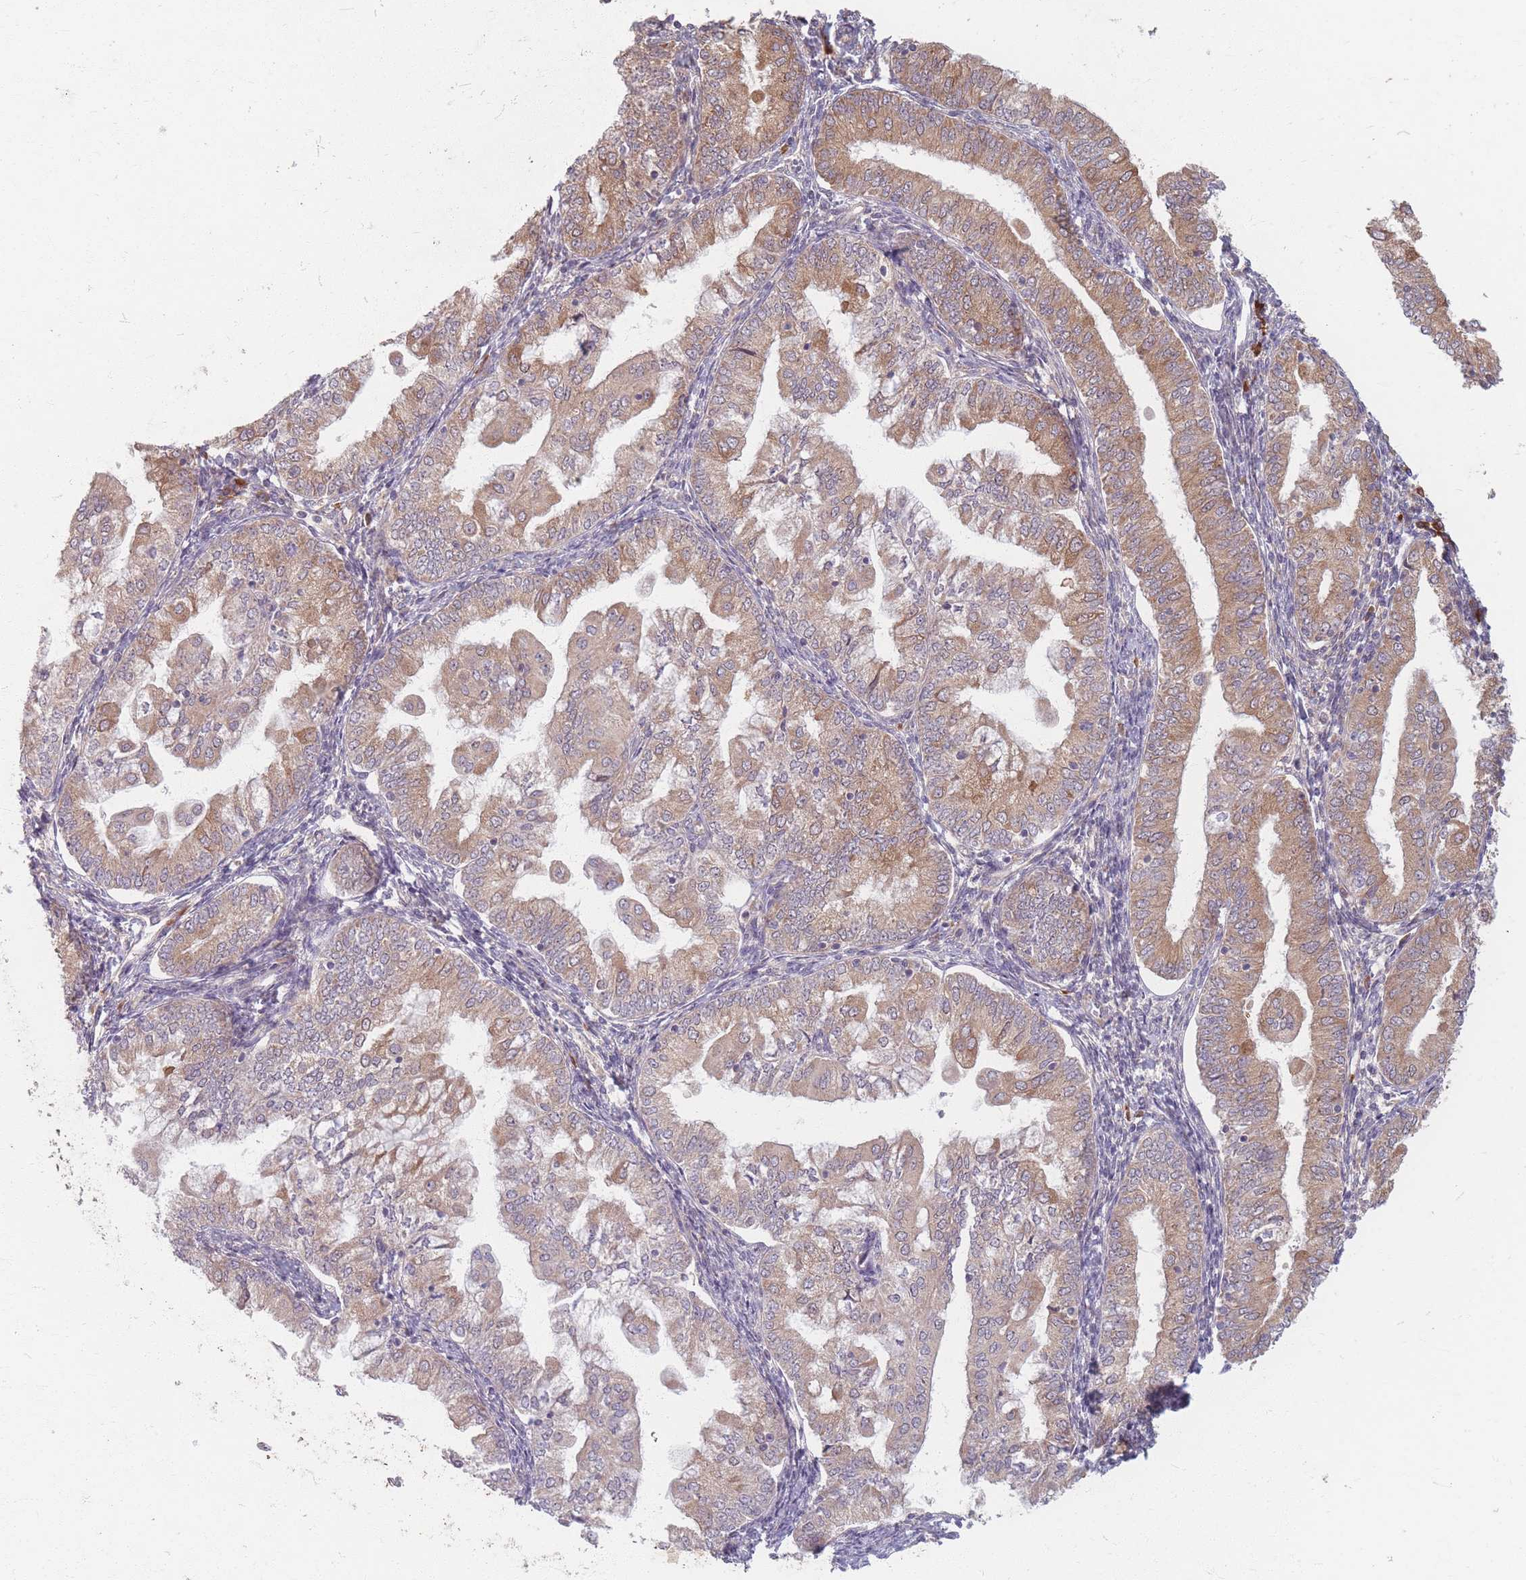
{"staining": {"intensity": "moderate", "quantity": ">75%", "location": "cytoplasmic/membranous"}, "tissue": "endometrial cancer", "cell_type": "Tumor cells", "image_type": "cancer", "snomed": [{"axis": "morphology", "description": "Adenocarcinoma, NOS"}, {"axis": "topography", "description": "Endometrium"}], "caption": "Tumor cells demonstrate medium levels of moderate cytoplasmic/membranous positivity in about >75% of cells in human endometrial cancer.", "gene": "SMIM14", "patient": {"sex": "female", "age": 55}}